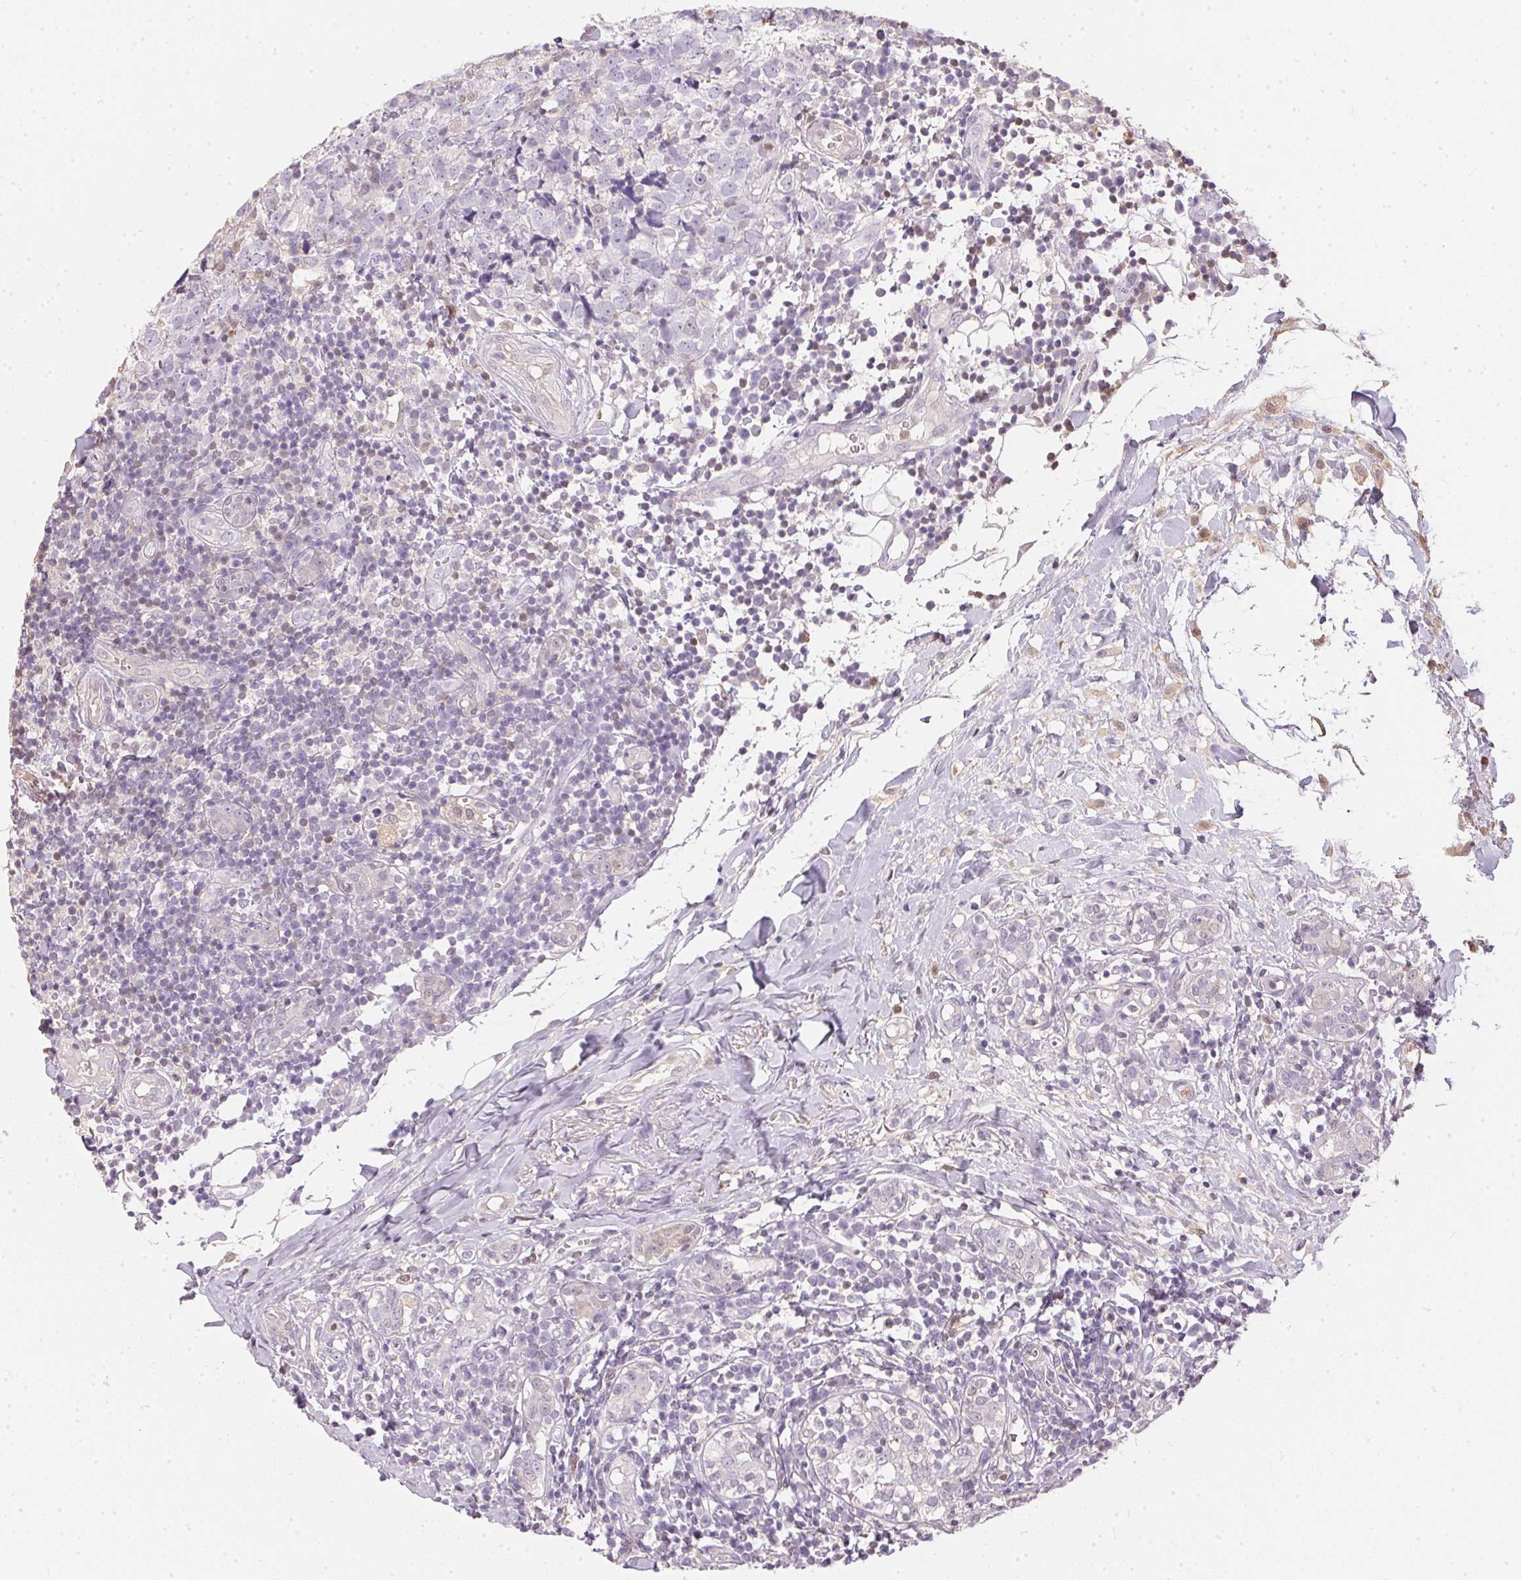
{"staining": {"intensity": "negative", "quantity": "none", "location": "none"}, "tissue": "breast cancer", "cell_type": "Tumor cells", "image_type": "cancer", "snomed": [{"axis": "morphology", "description": "Duct carcinoma"}, {"axis": "topography", "description": "Breast"}], "caption": "Tumor cells show no significant protein staining in breast cancer (invasive ductal carcinoma).", "gene": "S100A3", "patient": {"sex": "female", "age": 30}}